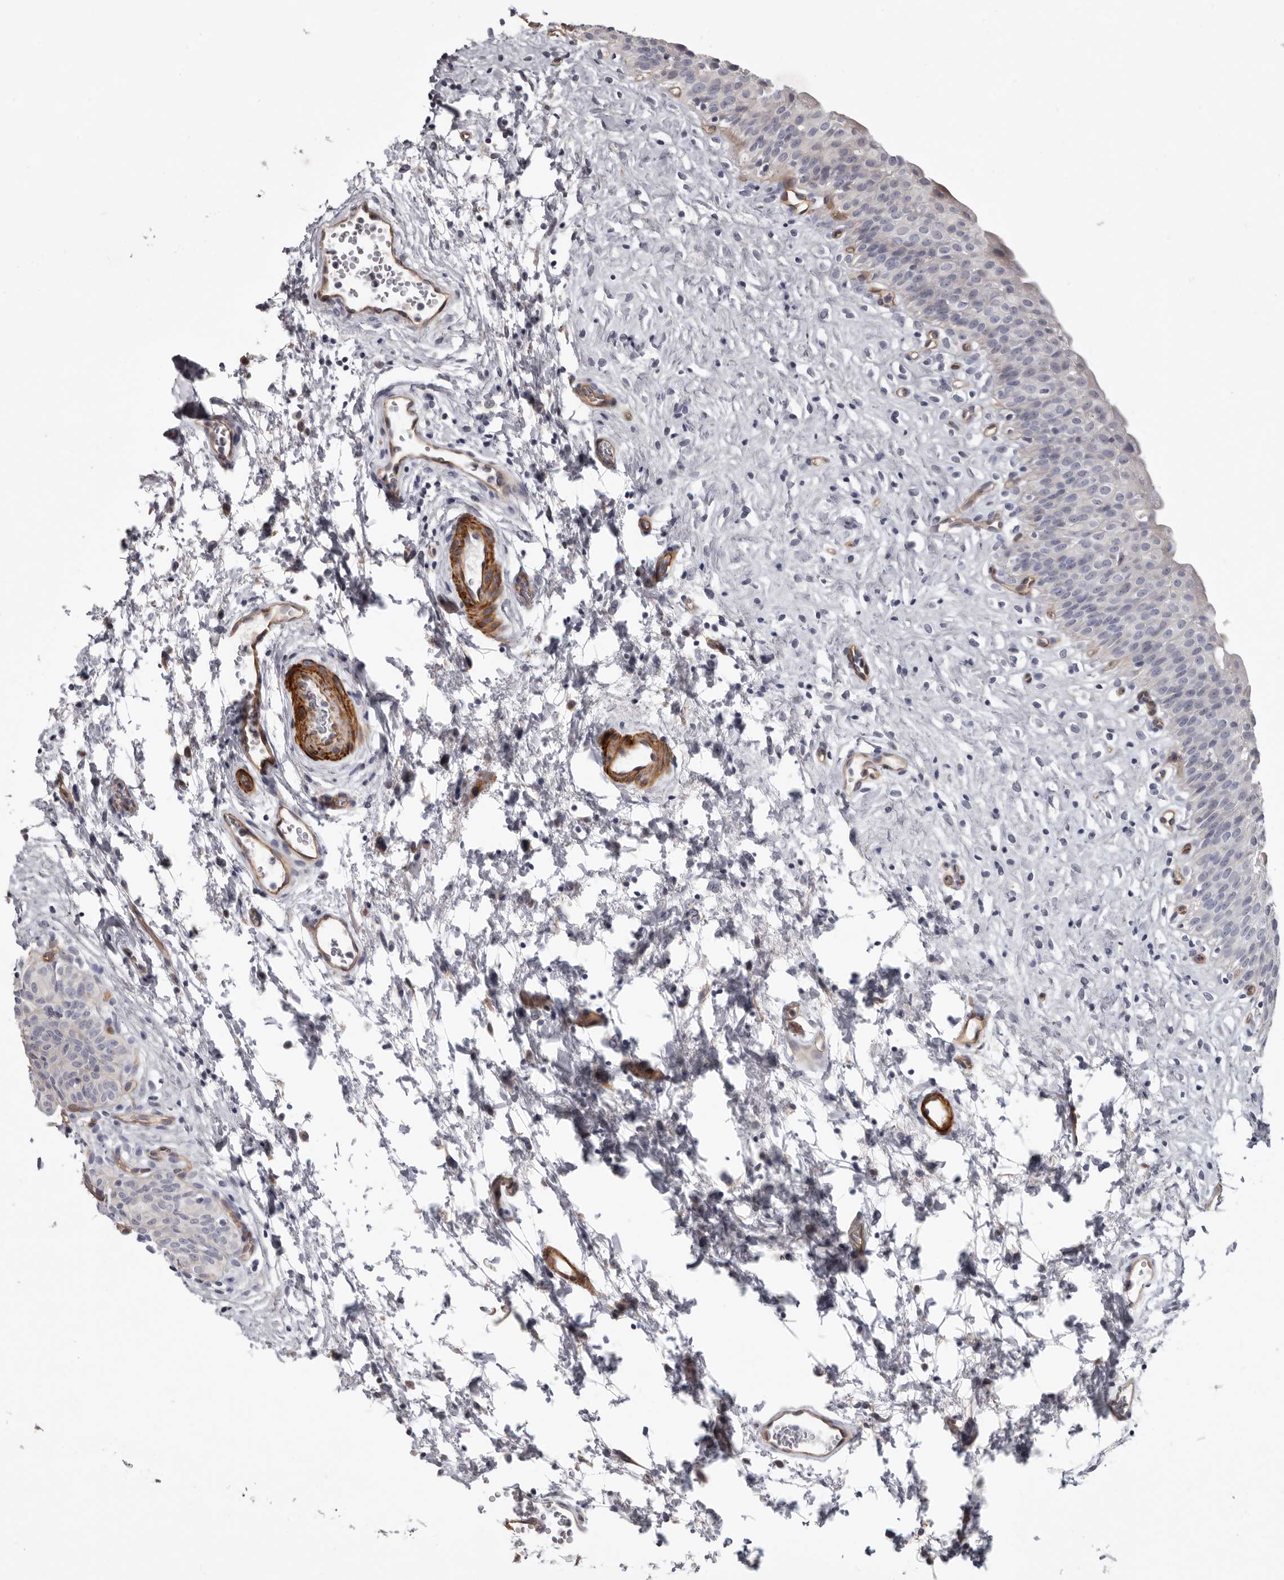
{"staining": {"intensity": "negative", "quantity": "none", "location": "none"}, "tissue": "urinary bladder", "cell_type": "Urothelial cells", "image_type": "normal", "snomed": [{"axis": "morphology", "description": "Normal tissue, NOS"}, {"axis": "topography", "description": "Urinary bladder"}], "caption": "High power microscopy image of an immunohistochemistry (IHC) photomicrograph of unremarkable urinary bladder, revealing no significant expression in urothelial cells. (DAB (3,3'-diaminobenzidine) IHC with hematoxylin counter stain).", "gene": "ADGRL4", "patient": {"sex": "male", "age": 51}}